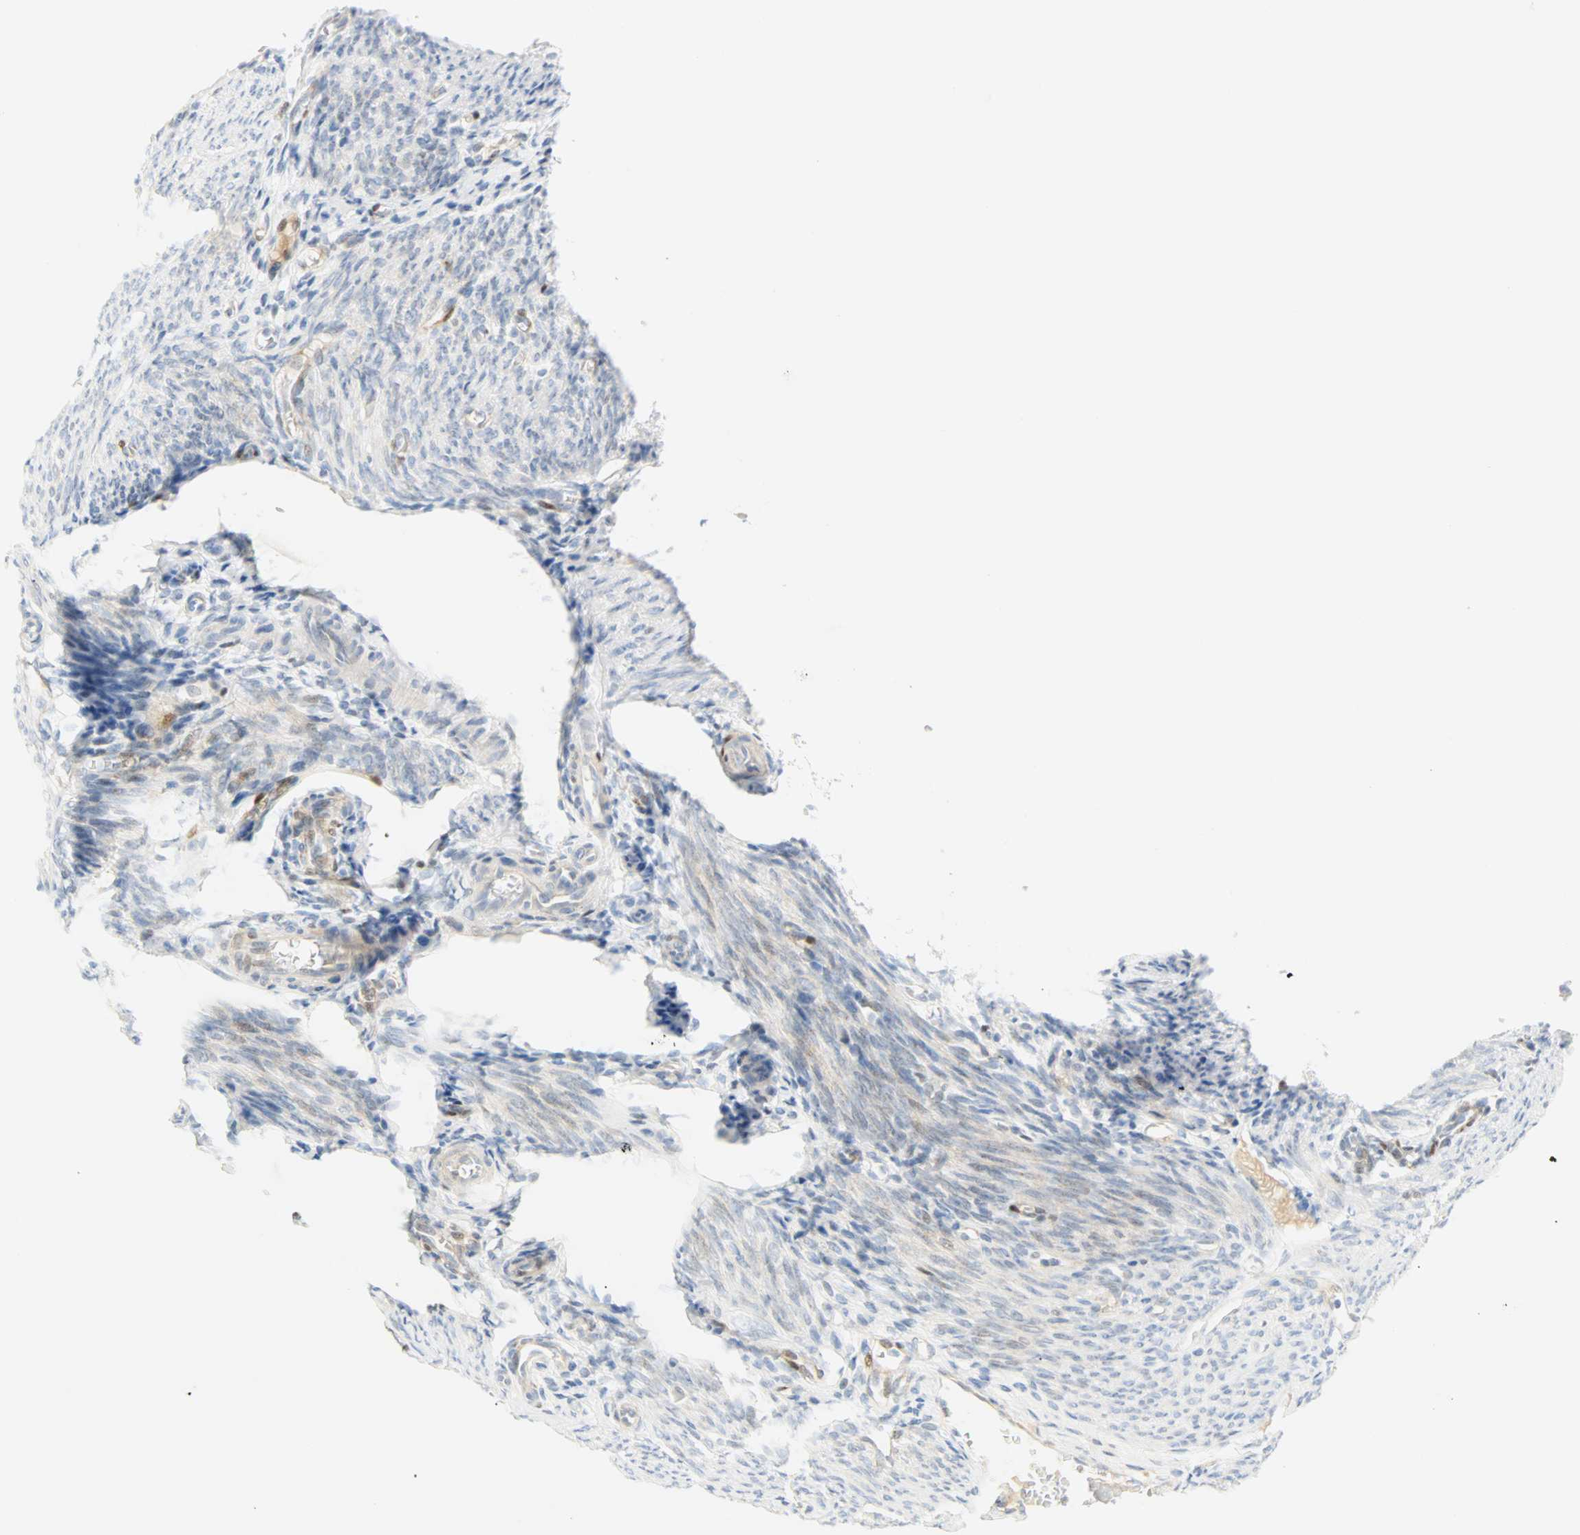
{"staining": {"intensity": "negative", "quantity": "none", "location": "none"}, "tissue": "endometrium", "cell_type": "Cells in endometrial stroma", "image_type": "normal", "snomed": [{"axis": "morphology", "description": "Normal tissue, NOS"}, {"axis": "topography", "description": "Endometrium"}], "caption": "Cells in endometrial stroma show no significant expression in normal endometrium. The staining was performed using DAB (3,3'-diaminobenzidine) to visualize the protein expression in brown, while the nuclei were stained in blue with hematoxylin (Magnification: 20x).", "gene": "SELENBP1", "patient": {"sex": "female", "age": 61}}